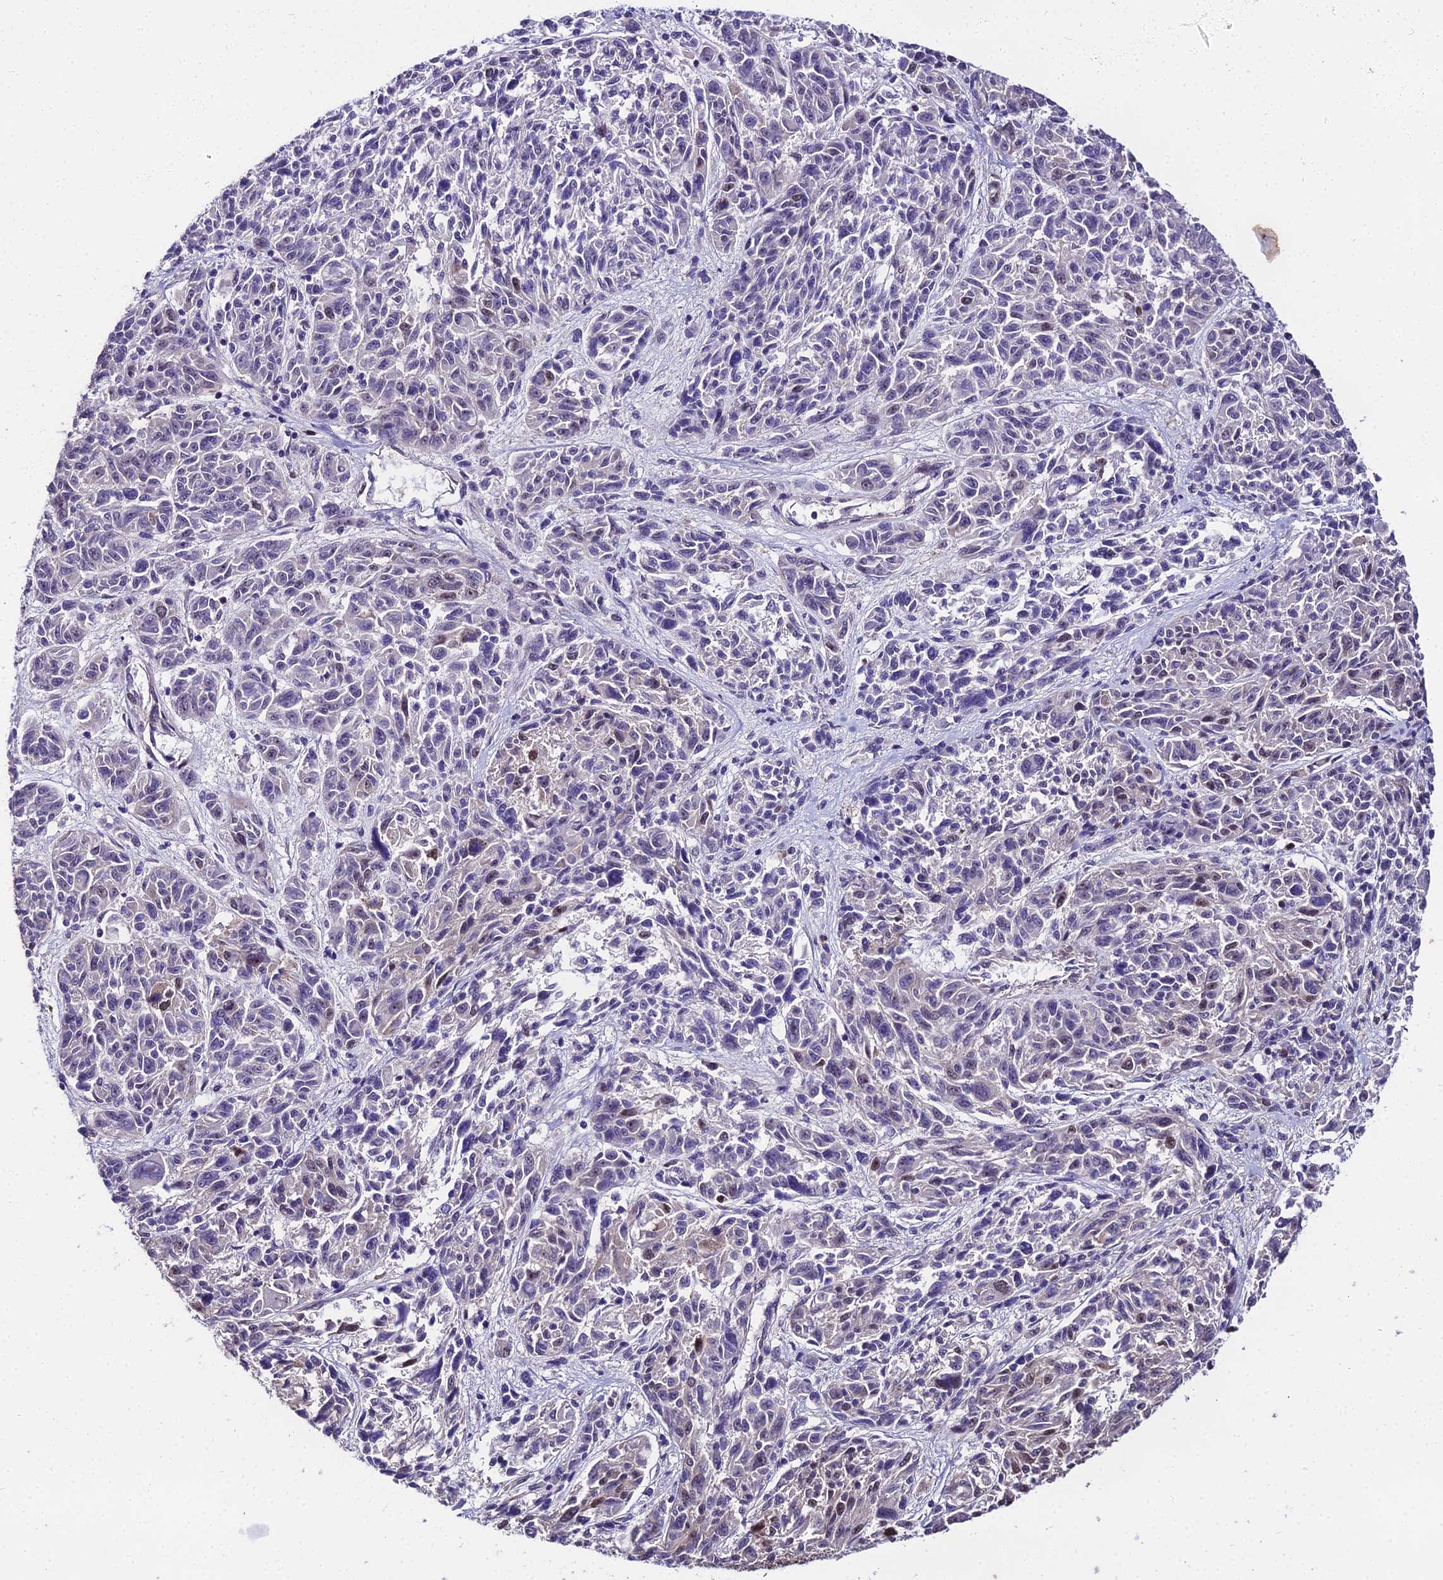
{"staining": {"intensity": "negative", "quantity": "none", "location": "none"}, "tissue": "melanoma", "cell_type": "Tumor cells", "image_type": "cancer", "snomed": [{"axis": "morphology", "description": "Malignant melanoma, NOS"}, {"axis": "topography", "description": "Skin"}], "caption": "A histopathology image of melanoma stained for a protein demonstrates no brown staining in tumor cells. (DAB (3,3'-diaminobenzidine) IHC, high magnification).", "gene": "TRIML2", "patient": {"sex": "male", "age": 53}}